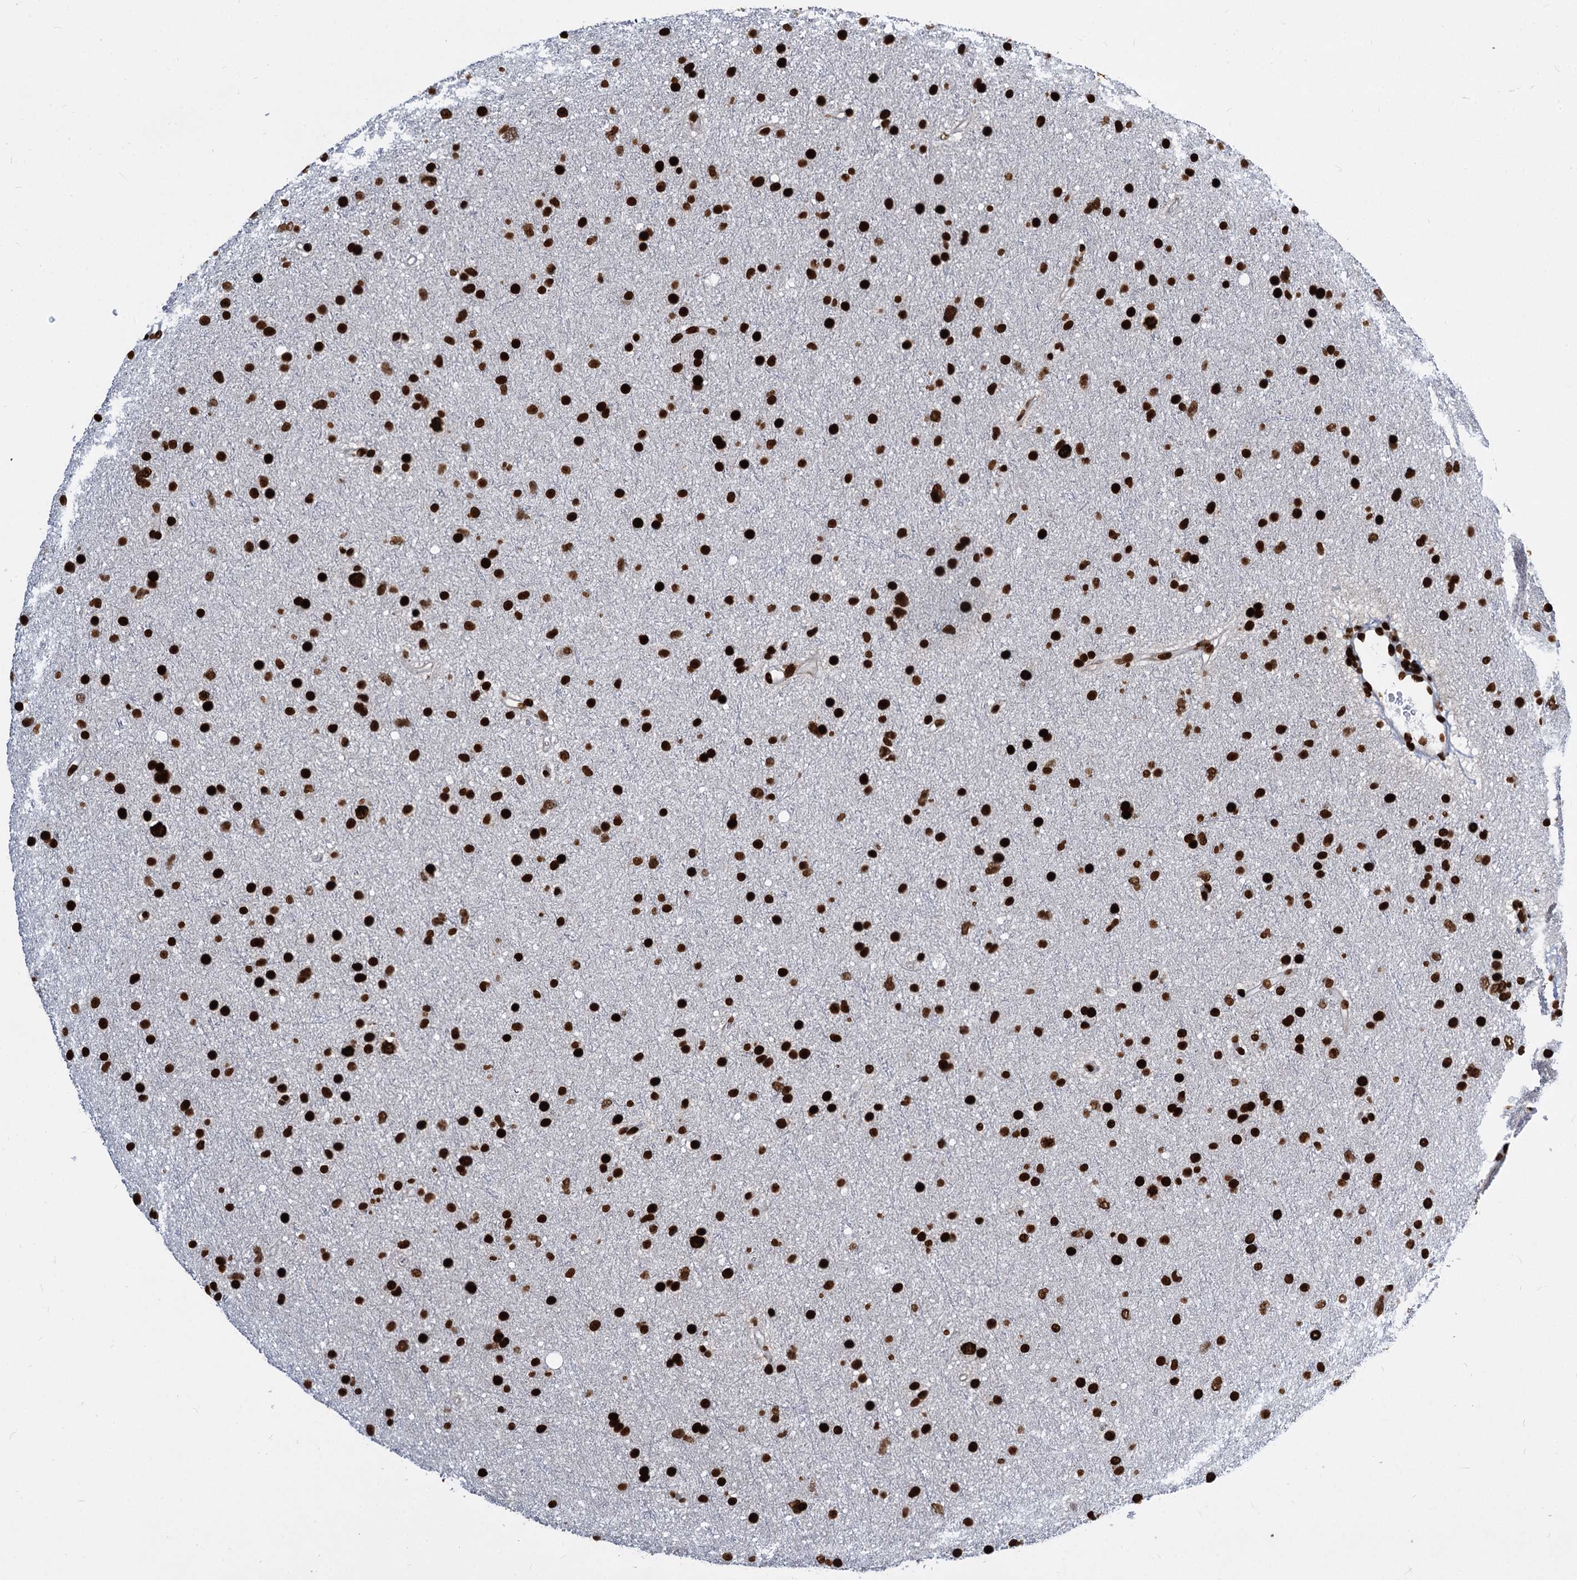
{"staining": {"intensity": "strong", "quantity": ">75%", "location": "nuclear"}, "tissue": "glioma", "cell_type": "Tumor cells", "image_type": "cancer", "snomed": [{"axis": "morphology", "description": "Glioma, malignant, Low grade"}, {"axis": "topography", "description": "Cerebral cortex"}], "caption": "Immunohistochemical staining of human malignant glioma (low-grade) displays high levels of strong nuclear protein positivity in about >75% of tumor cells.", "gene": "MECP2", "patient": {"sex": "female", "age": 39}}